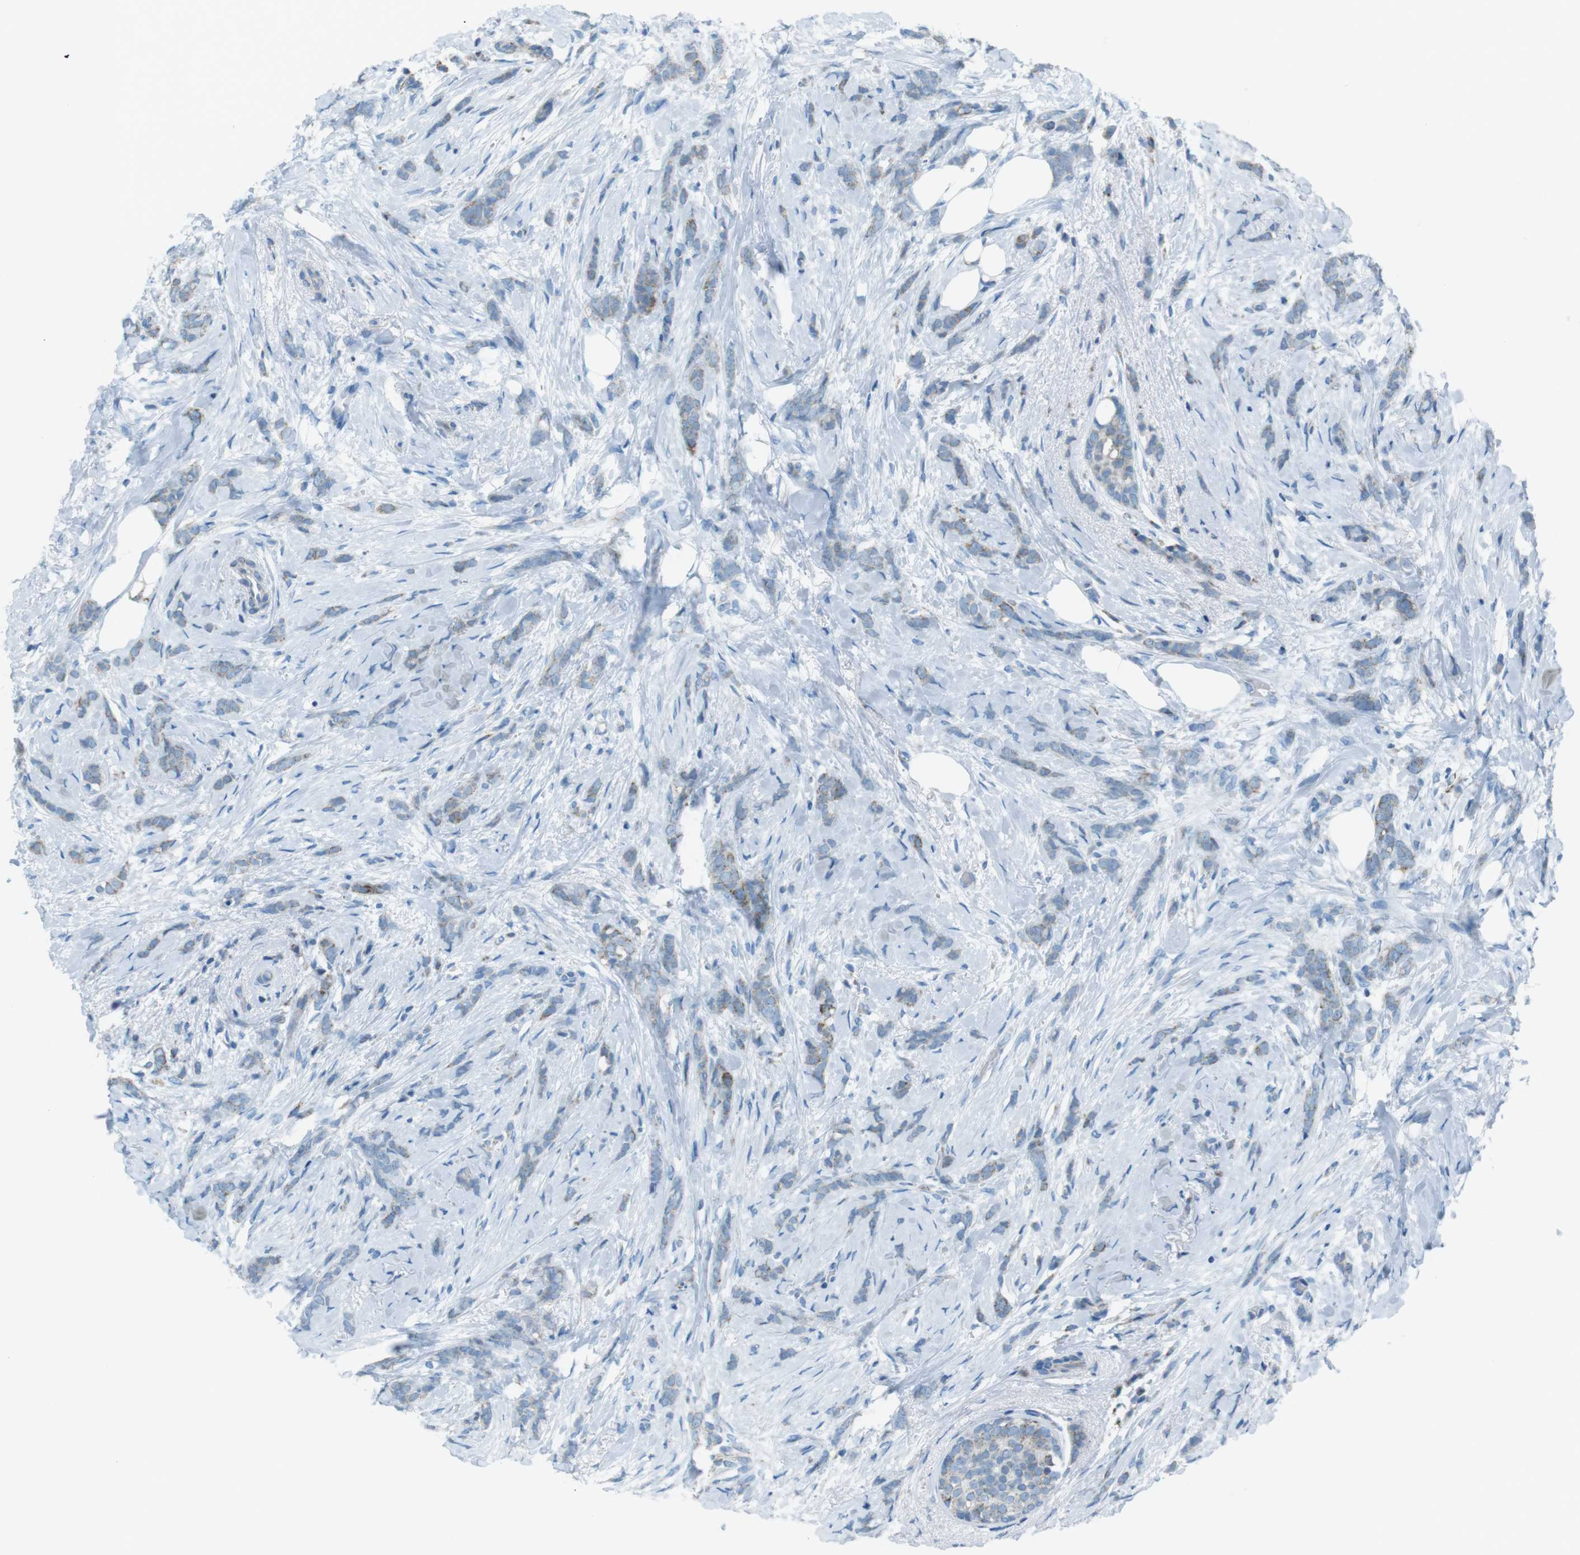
{"staining": {"intensity": "weak", "quantity": "<25%", "location": "cytoplasmic/membranous"}, "tissue": "breast cancer", "cell_type": "Tumor cells", "image_type": "cancer", "snomed": [{"axis": "morphology", "description": "Lobular carcinoma, in situ"}, {"axis": "morphology", "description": "Lobular carcinoma"}, {"axis": "topography", "description": "Breast"}], "caption": "Tumor cells are negative for brown protein staining in breast cancer (lobular carcinoma).", "gene": "DNAJA3", "patient": {"sex": "female", "age": 41}}